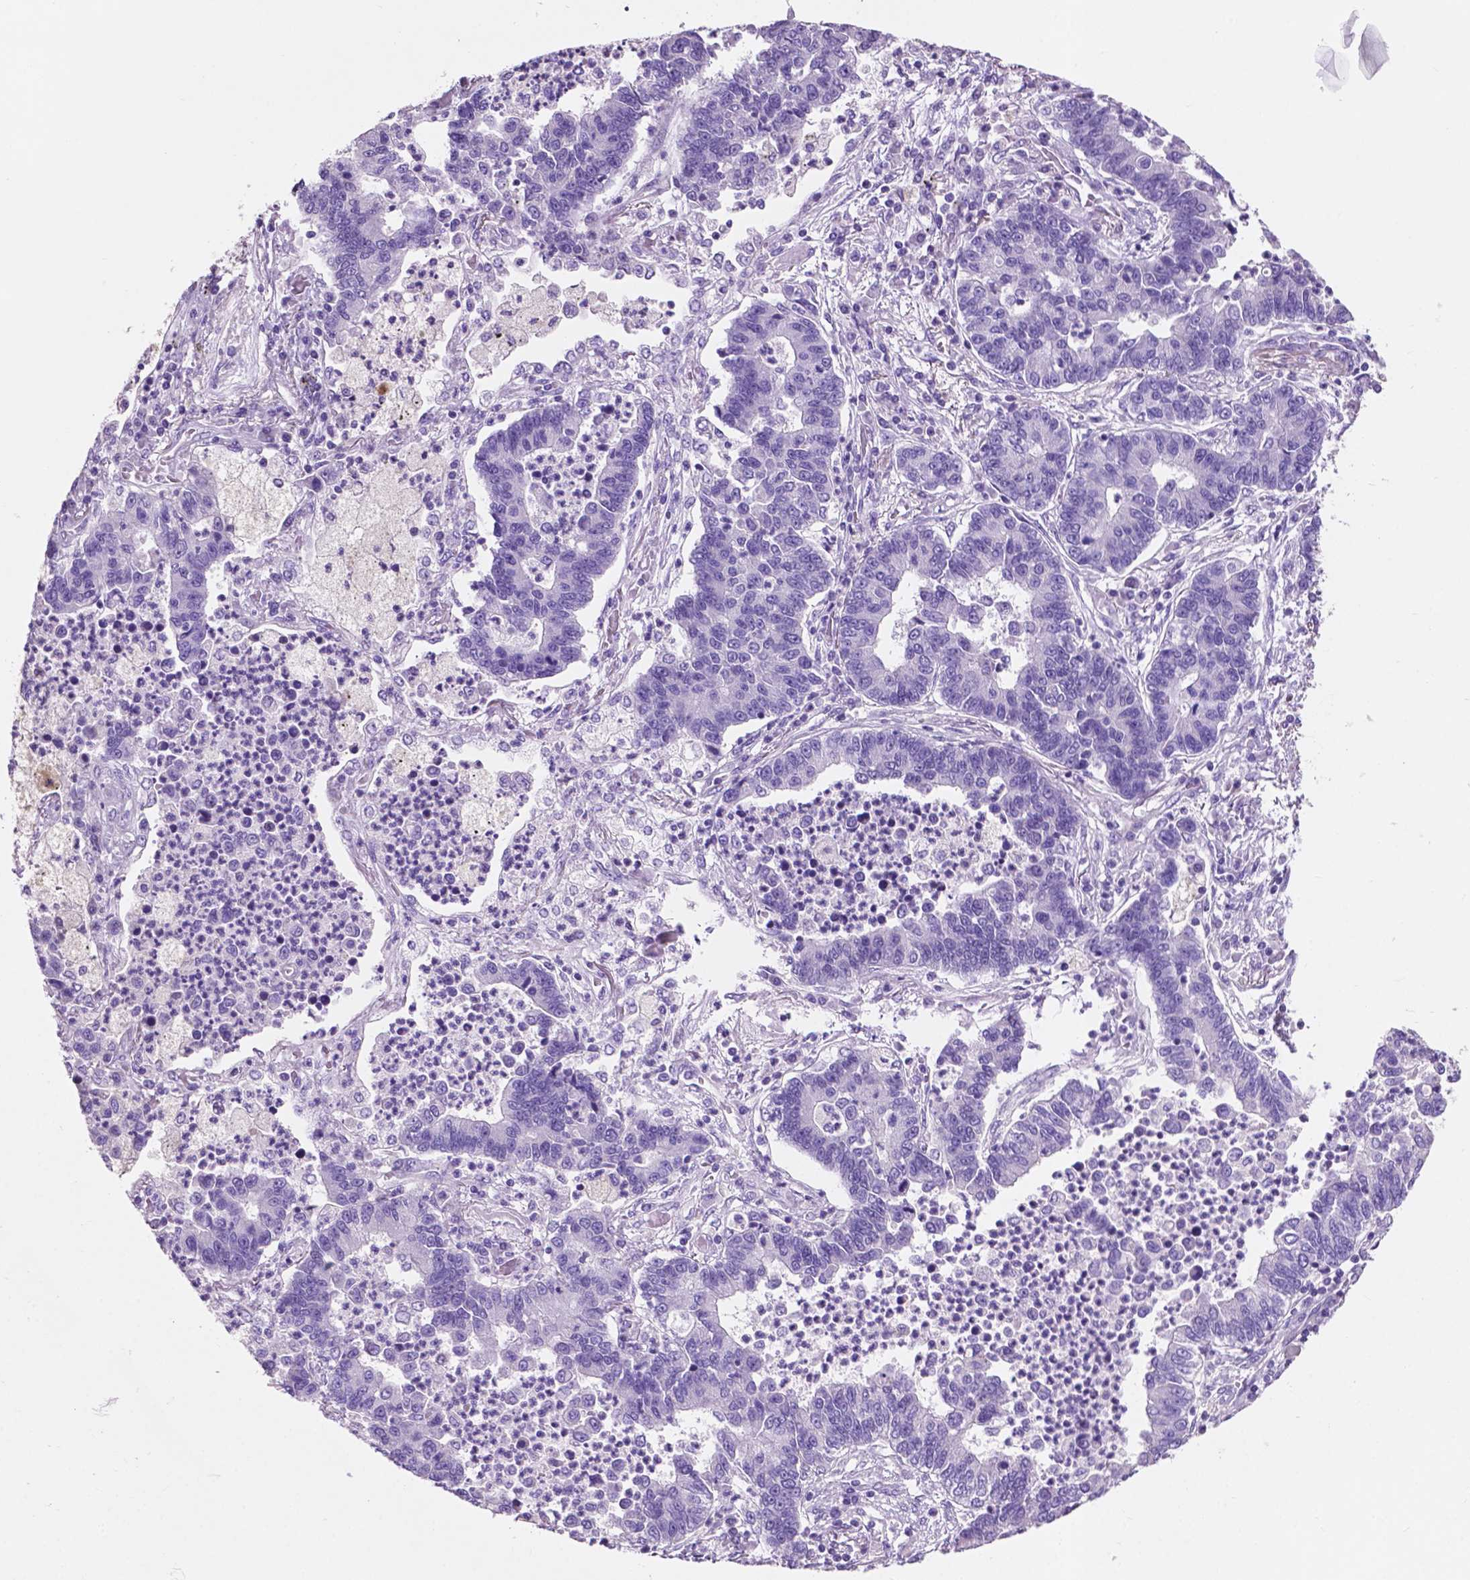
{"staining": {"intensity": "negative", "quantity": "none", "location": "none"}, "tissue": "lung cancer", "cell_type": "Tumor cells", "image_type": "cancer", "snomed": [{"axis": "morphology", "description": "Adenocarcinoma, NOS"}, {"axis": "topography", "description": "Lung"}], "caption": "Lung adenocarcinoma stained for a protein using immunohistochemistry (IHC) shows no positivity tumor cells.", "gene": "CLDN17", "patient": {"sex": "female", "age": 57}}